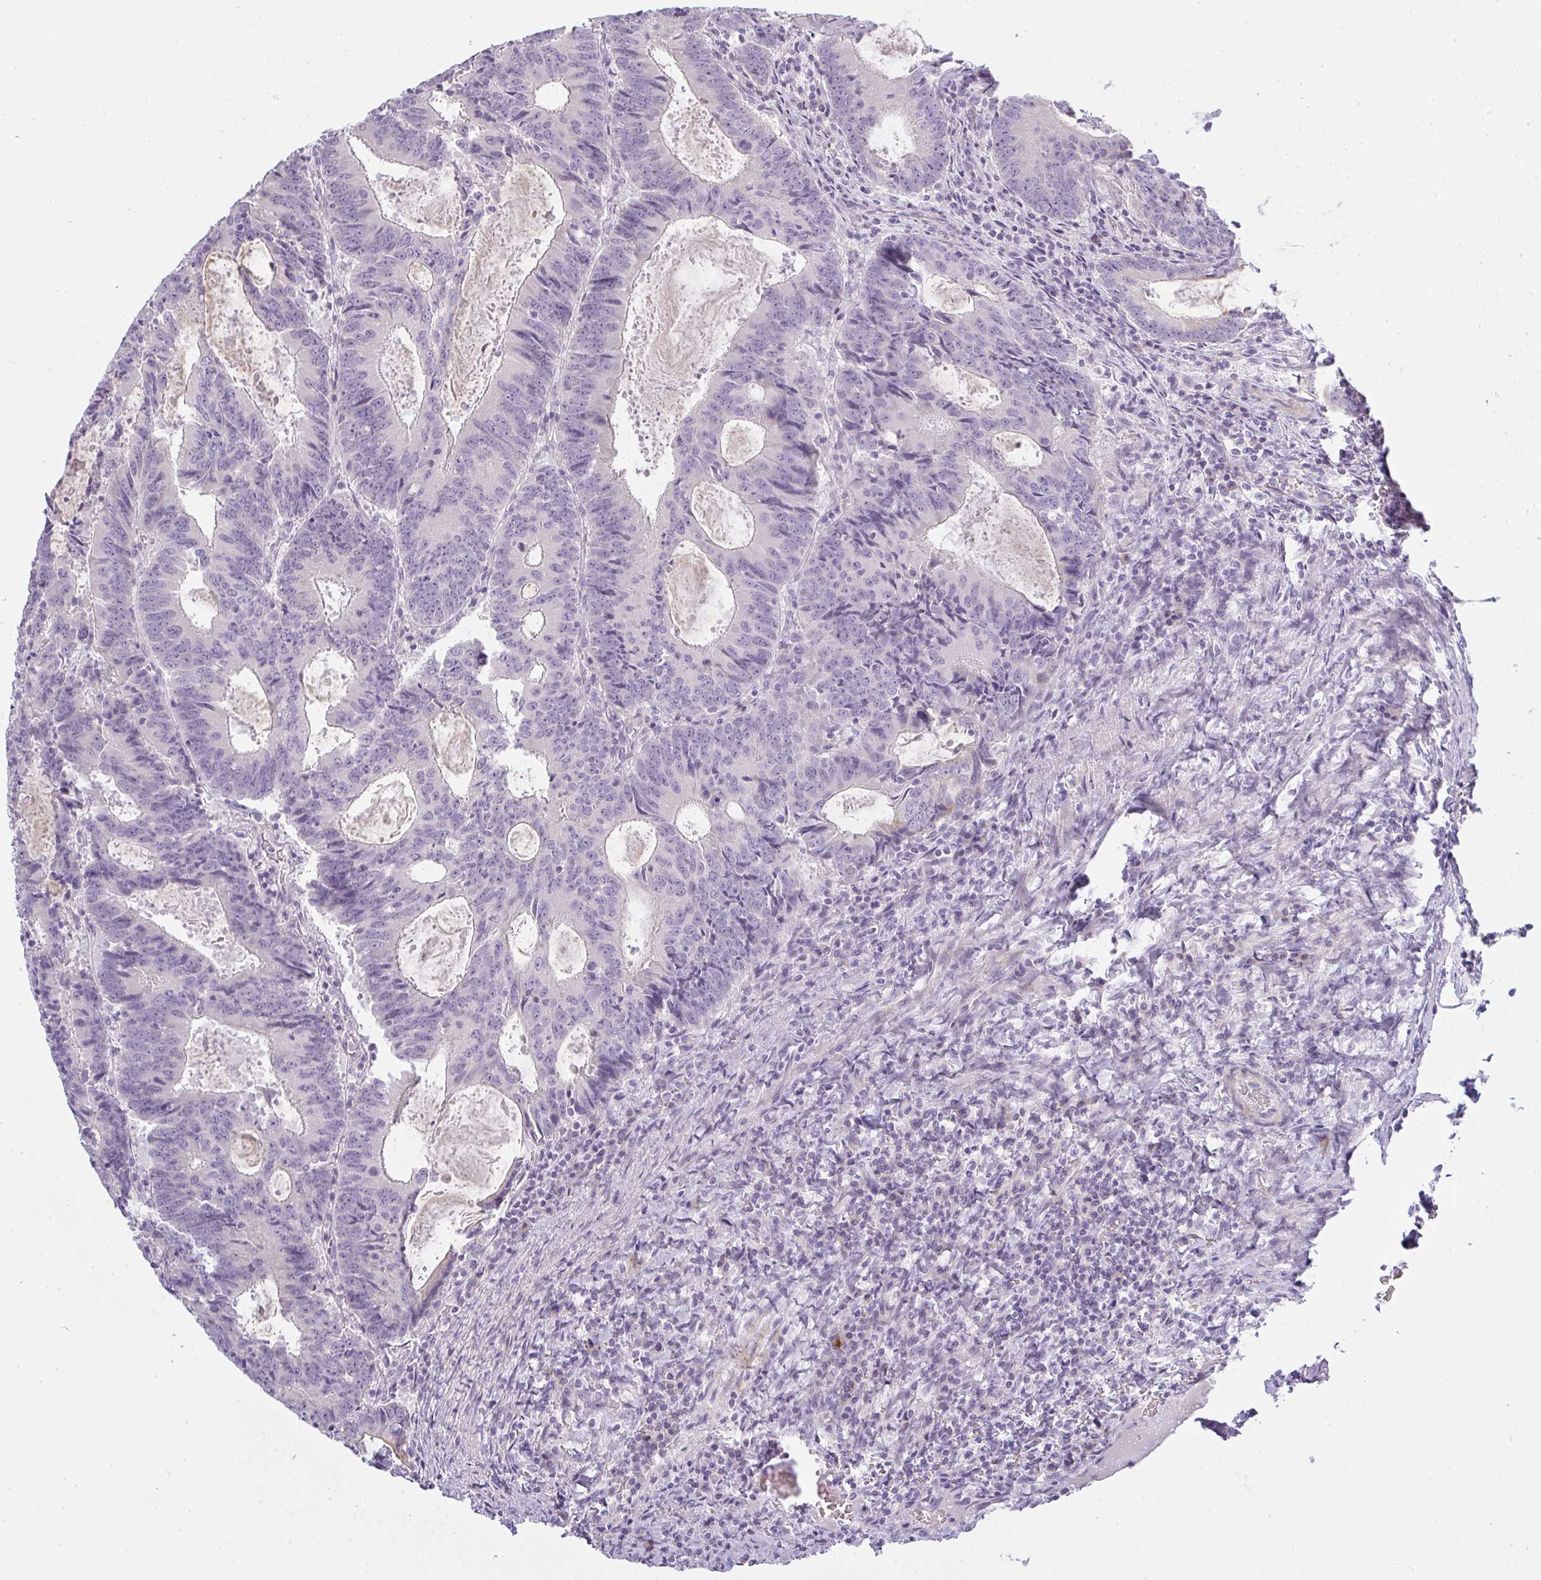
{"staining": {"intensity": "negative", "quantity": "none", "location": "none"}, "tissue": "colorectal cancer", "cell_type": "Tumor cells", "image_type": "cancer", "snomed": [{"axis": "morphology", "description": "Adenocarcinoma, NOS"}, {"axis": "topography", "description": "Colon"}], "caption": "A high-resolution photomicrograph shows IHC staining of colorectal adenocarcinoma, which displays no significant staining in tumor cells.", "gene": "SIRPB2", "patient": {"sex": "male", "age": 67}}